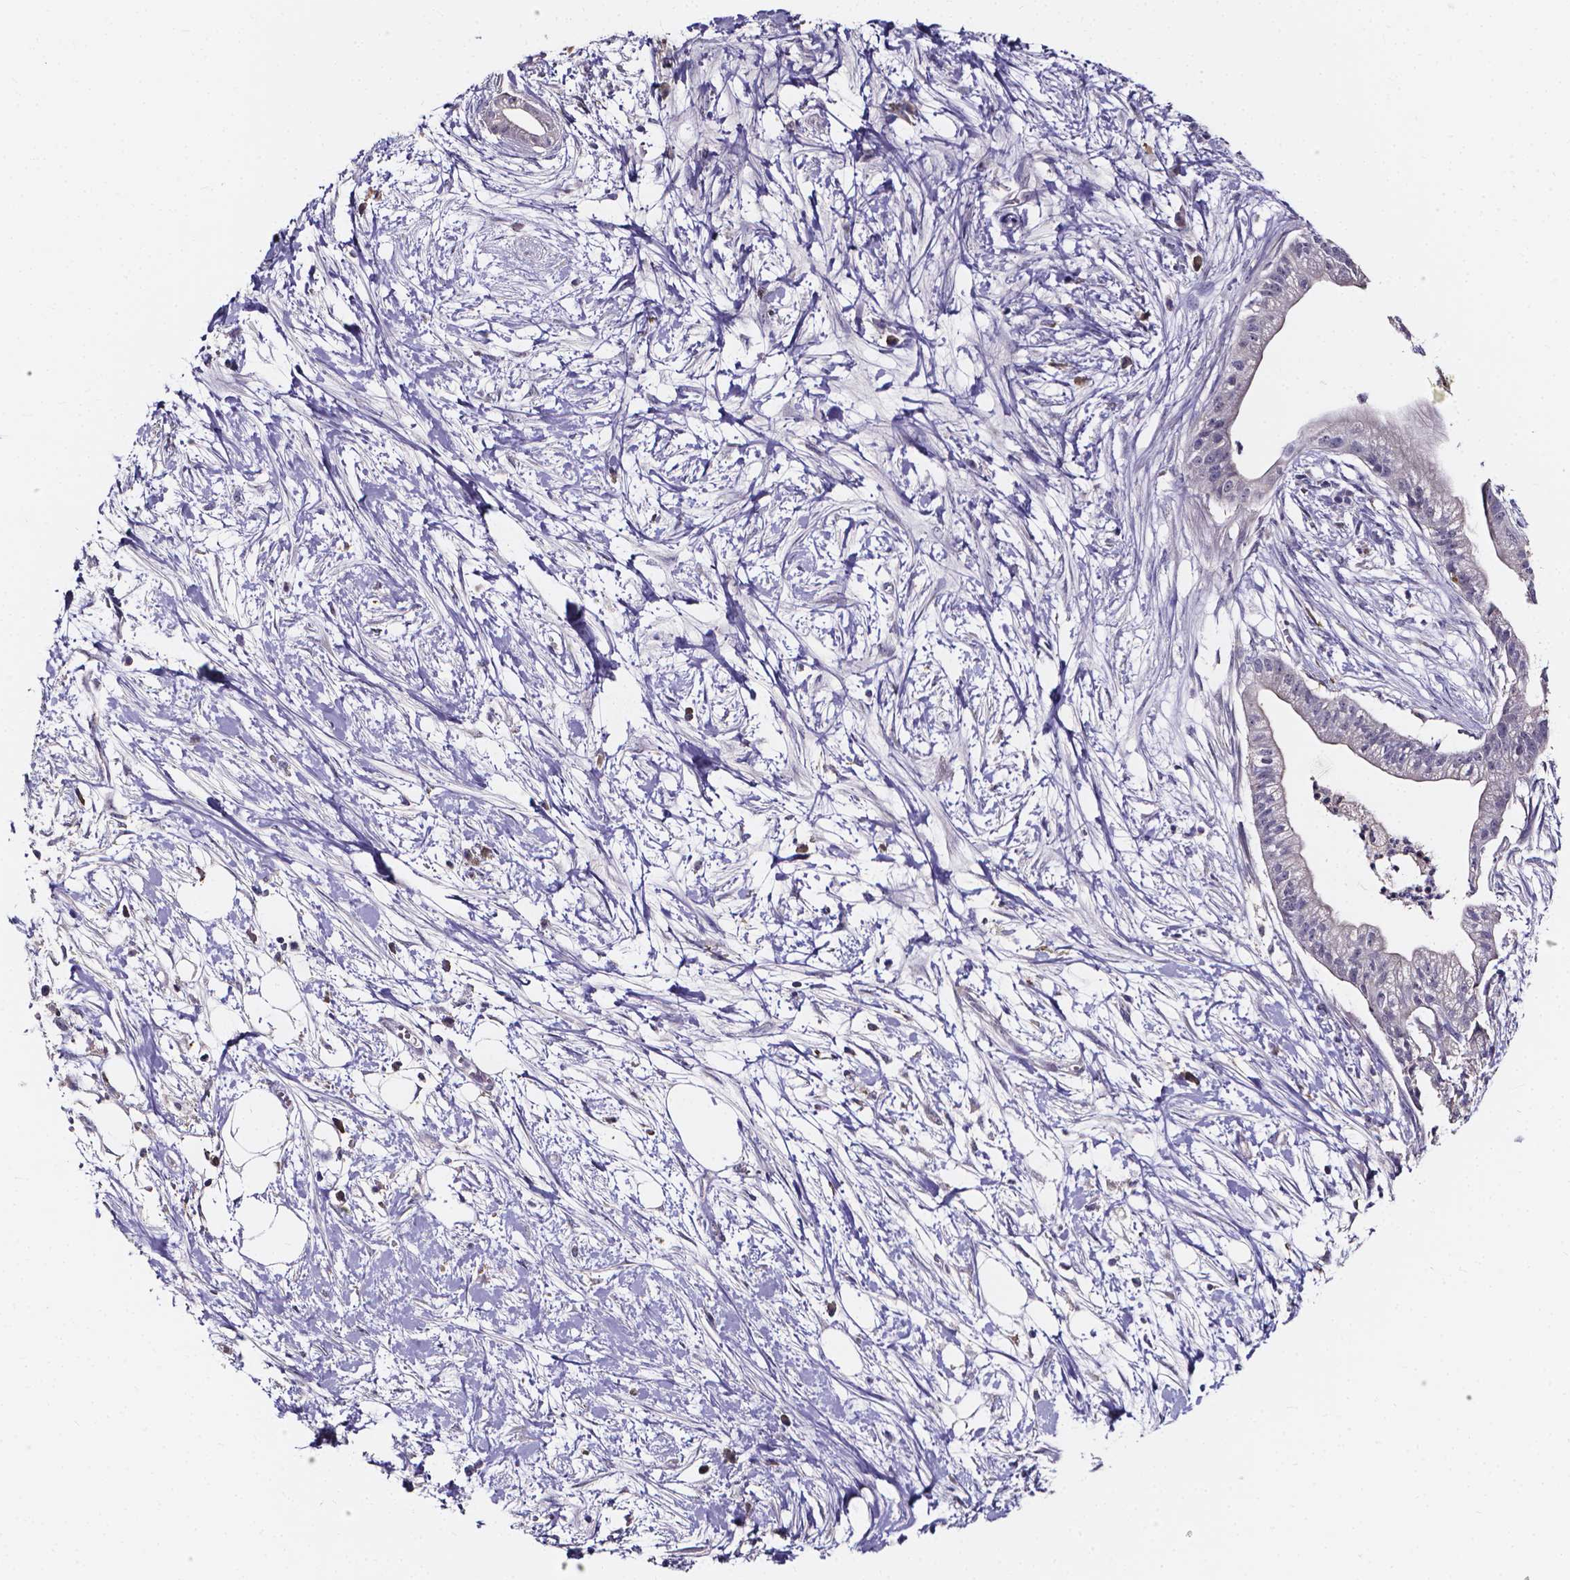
{"staining": {"intensity": "negative", "quantity": "none", "location": "none"}, "tissue": "pancreatic cancer", "cell_type": "Tumor cells", "image_type": "cancer", "snomed": [{"axis": "morphology", "description": "Normal tissue, NOS"}, {"axis": "morphology", "description": "Adenocarcinoma, NOS"}, {"axis": "topography", "description": "Lymph node"}, {"axis": "topography", "description": "Pancreas"}], "caption": "This photomicrograph is of pancreatic cancer stained with IHC to label a protein in brown with the nuclei are counter-stained blue. There is no expression in tumor cells.", "gene": "SPOCD1", "patient": {"sex": "female", "age": 58}}